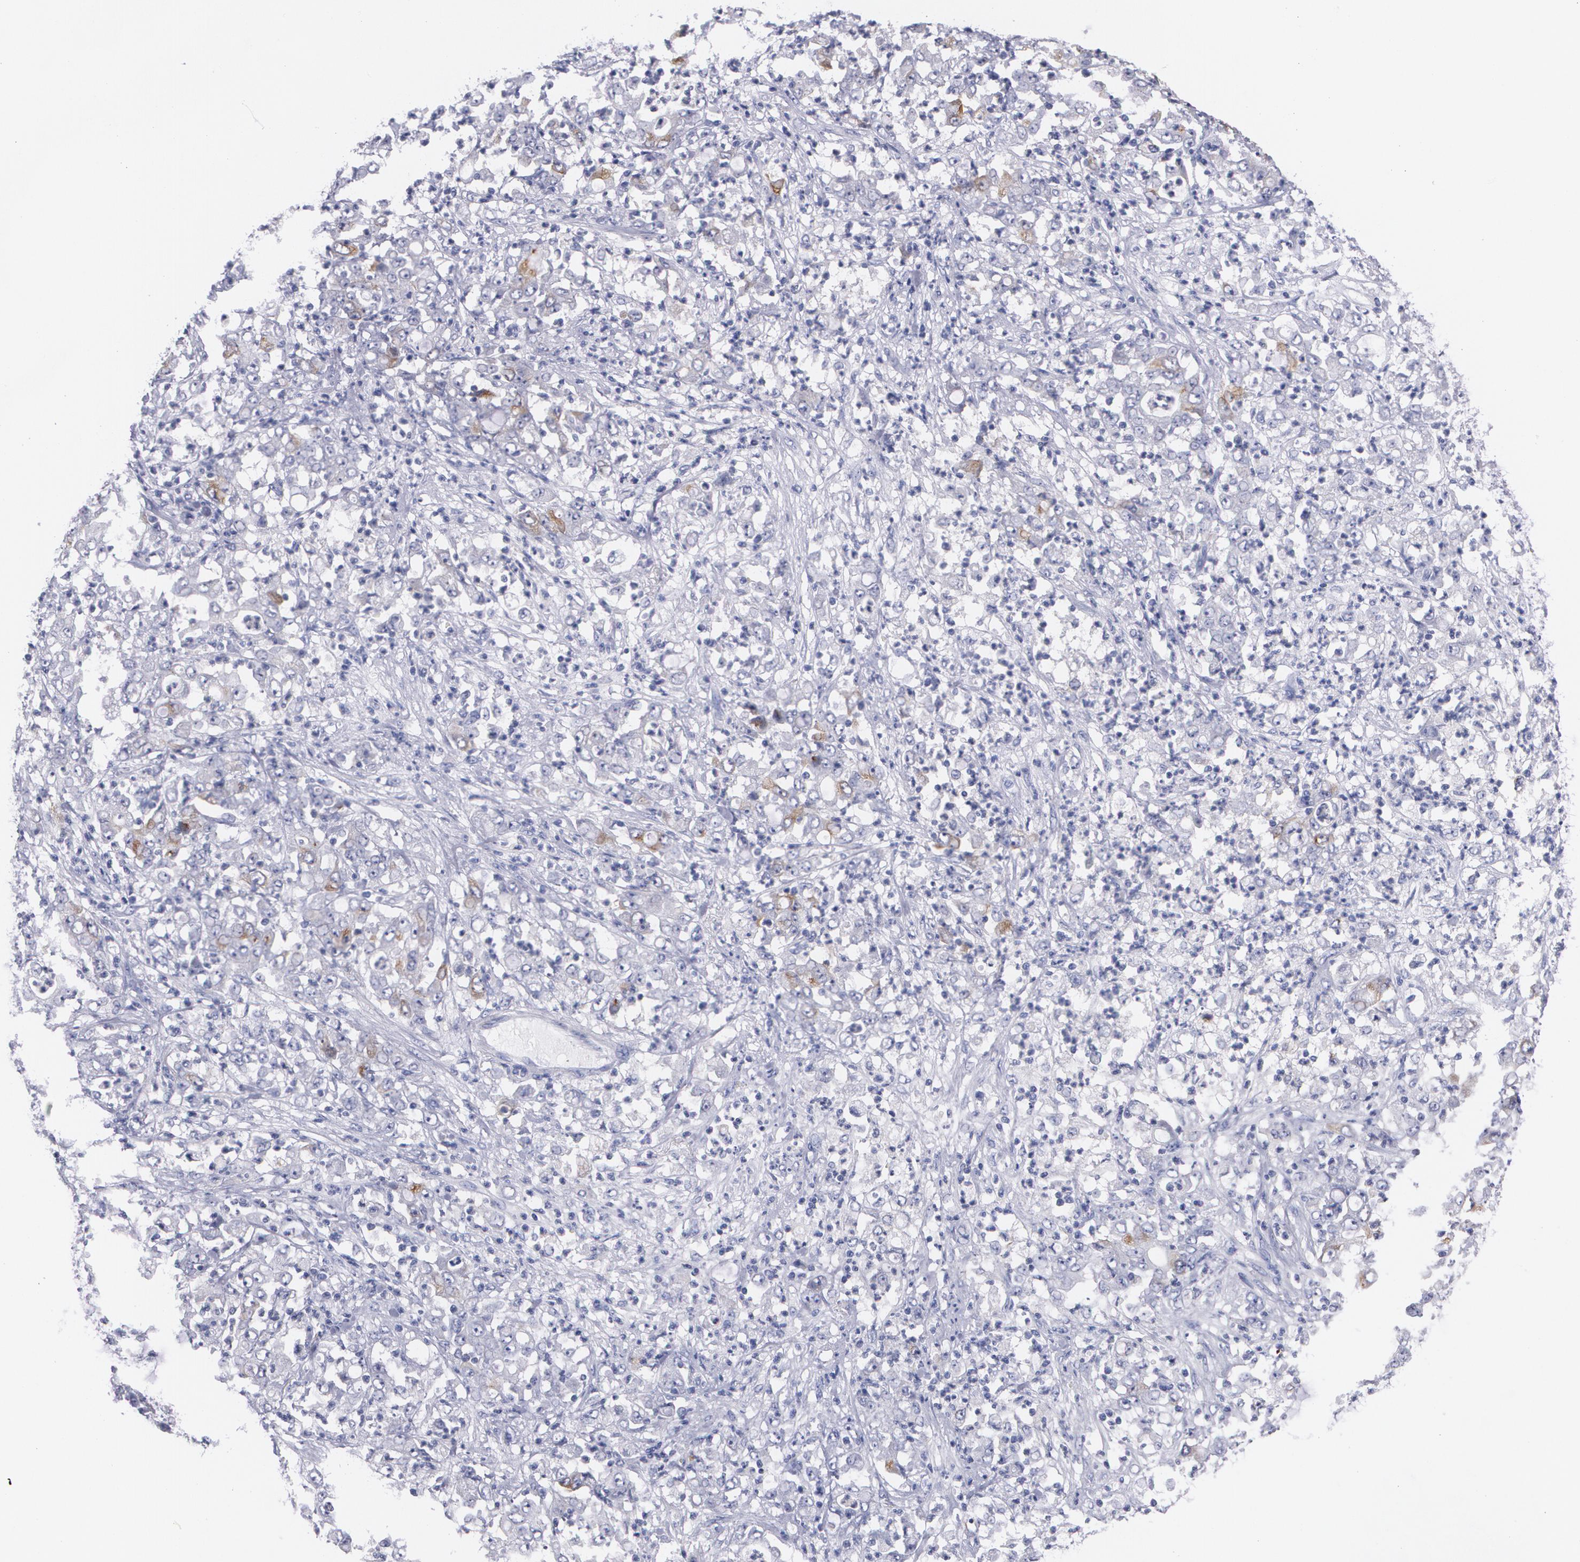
{"staining": {"intensity": "moderate", "quantity": "<25%", "location": "cytoplasmic/membranous"}, "tissue": "stomach cancer", "cell_type": "Tumor cells", "image_type": "cancer", "snomed": [{"axis": "morphology", "description": "Adenocarcinoma, NOS"}, {"axis": "topography", "description": "Stomach, lower"}], "caption": "Stomach adenocarcinoma stained with immunohistochemistry reveals moderate cytoplasmic/membranous expression in approximately <25% of tumor cells.", "gene": "HMMR", "patient": {"sex": "female", "age": 71}}